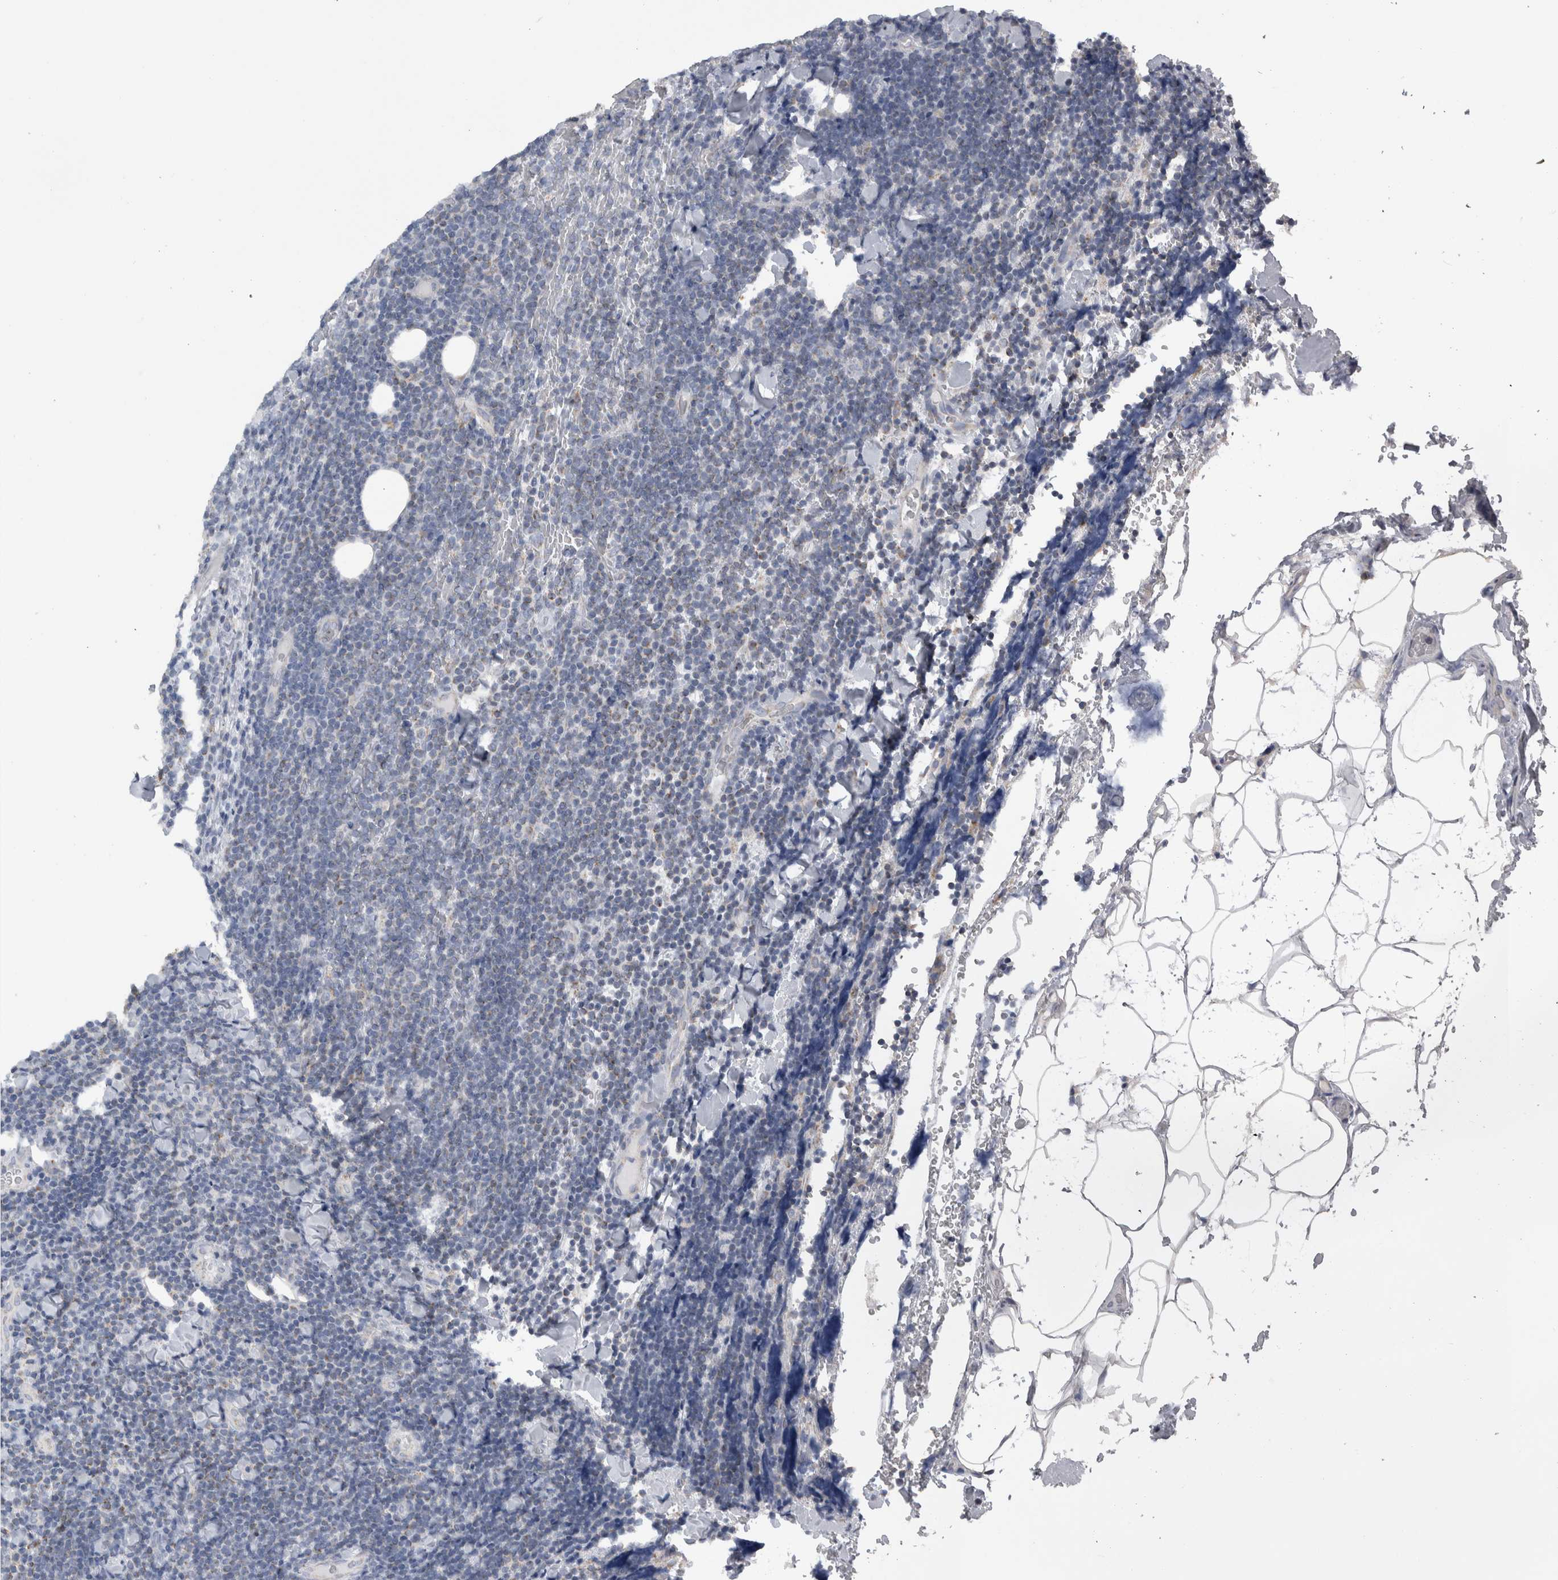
{"staining": {"intensity": "negative", "quantity": "none", "location": "none"}, "tissue": "lymphoma", "cell_type": "Tumor cells", "image_type": "cancer", "snomed": [{"axis": "morphology", "description": "Malignant lymphoma, non-Hodgkin's type, Low grade"}, {"axis": "topography", "description": "Lymph node"}], "caption": "IHC of human lymphoma shows no expression in tumor cells.", "gene": "DHRS4", "patient": {"sex": "male", "age": 66}}